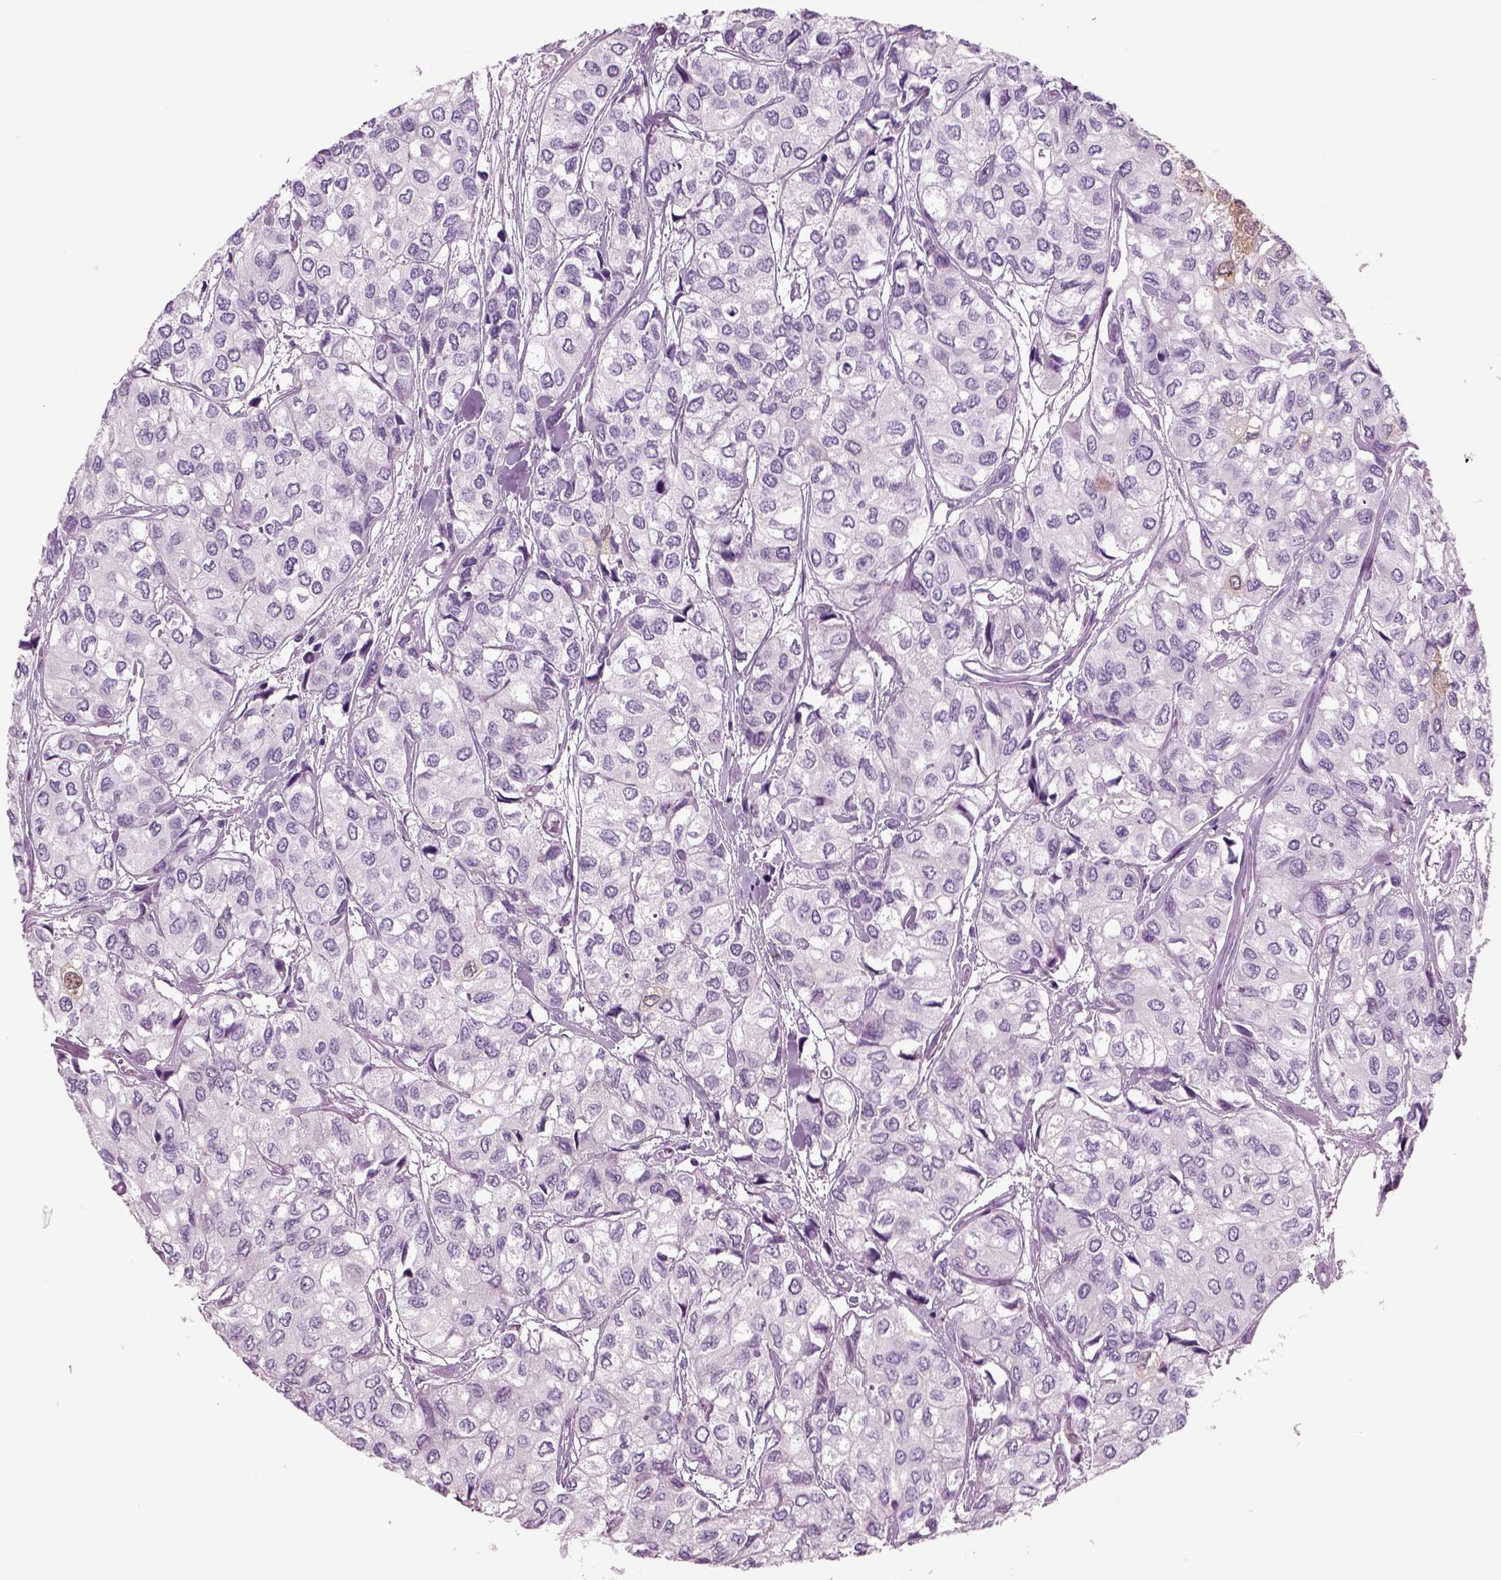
{"staining": {"intensity": "negative", "quantity": "none", "location": "none"}, "tissue": "urothelial cancer", "cell_type": "Tumor cells", "image_type": "cancer", "snomed": [{"axis": "morphology", "description": "Urothelial carcinoma, High grade"}, {"axis": "topography", "description": "Urinary bladder"}], "caption": "An immunohistochemistry histopathology image of urothelial cancer is shown. There is no staining in tumor cells of urothelial cancer.", "gene": "CRABP1", "patient": {"sex": "male", "age": 73}}